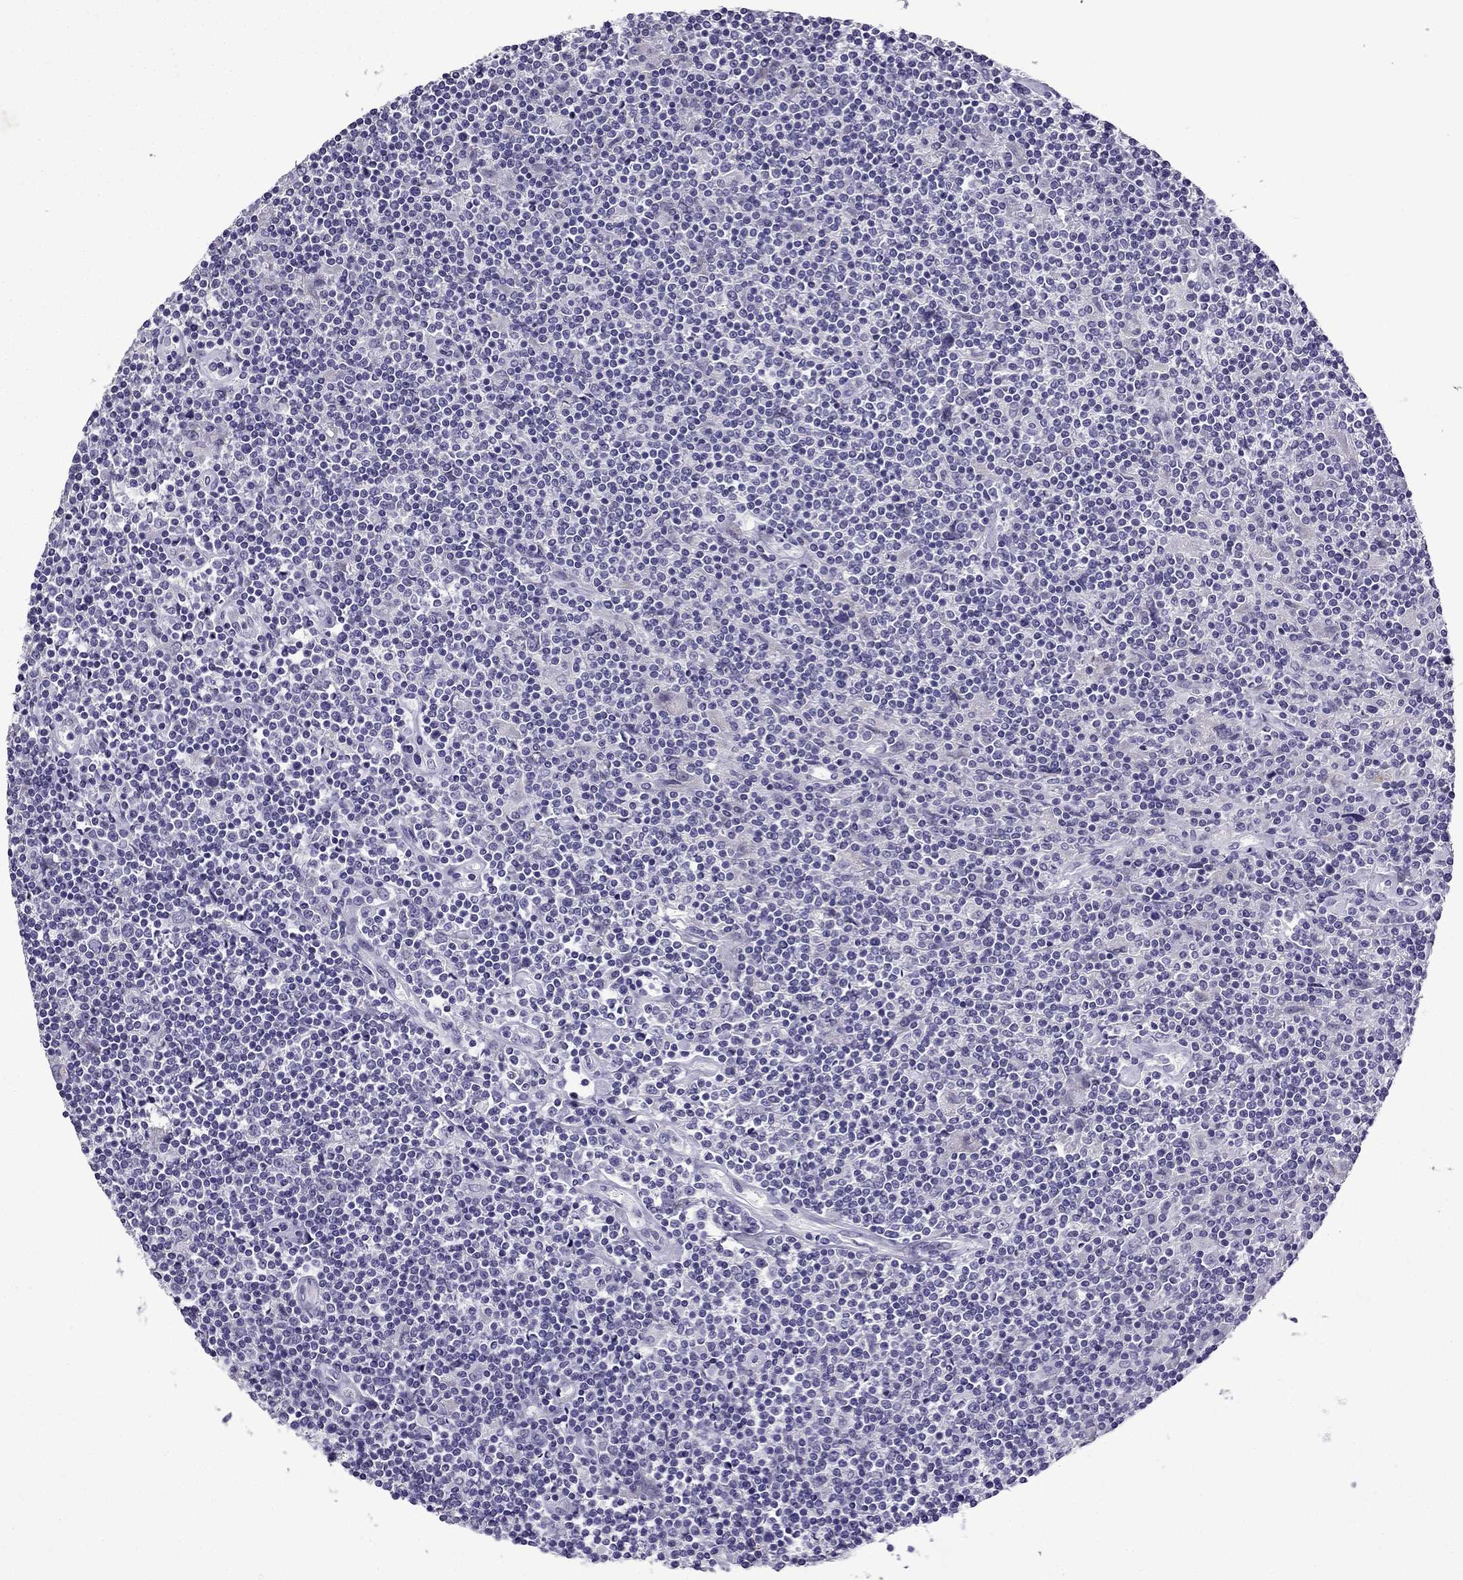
{"staining": {"intensity": "negative", "quantity": "none", "location": "none"}, "tissue": "lymphoma", "cell_type": "Tumor cells", "image_type": "cancer", "snomed": [{"axis": "morphology", "description": "Hodgkin's disease, NOS"}, {"axis": "topography", "description": "Lymph node"}], "caption": "Photomicrograph shows no protein positivity in tumor cells of lymphoma tissue.", "gene": "TTN", "patient": {"sex": "male", "age": 40}}